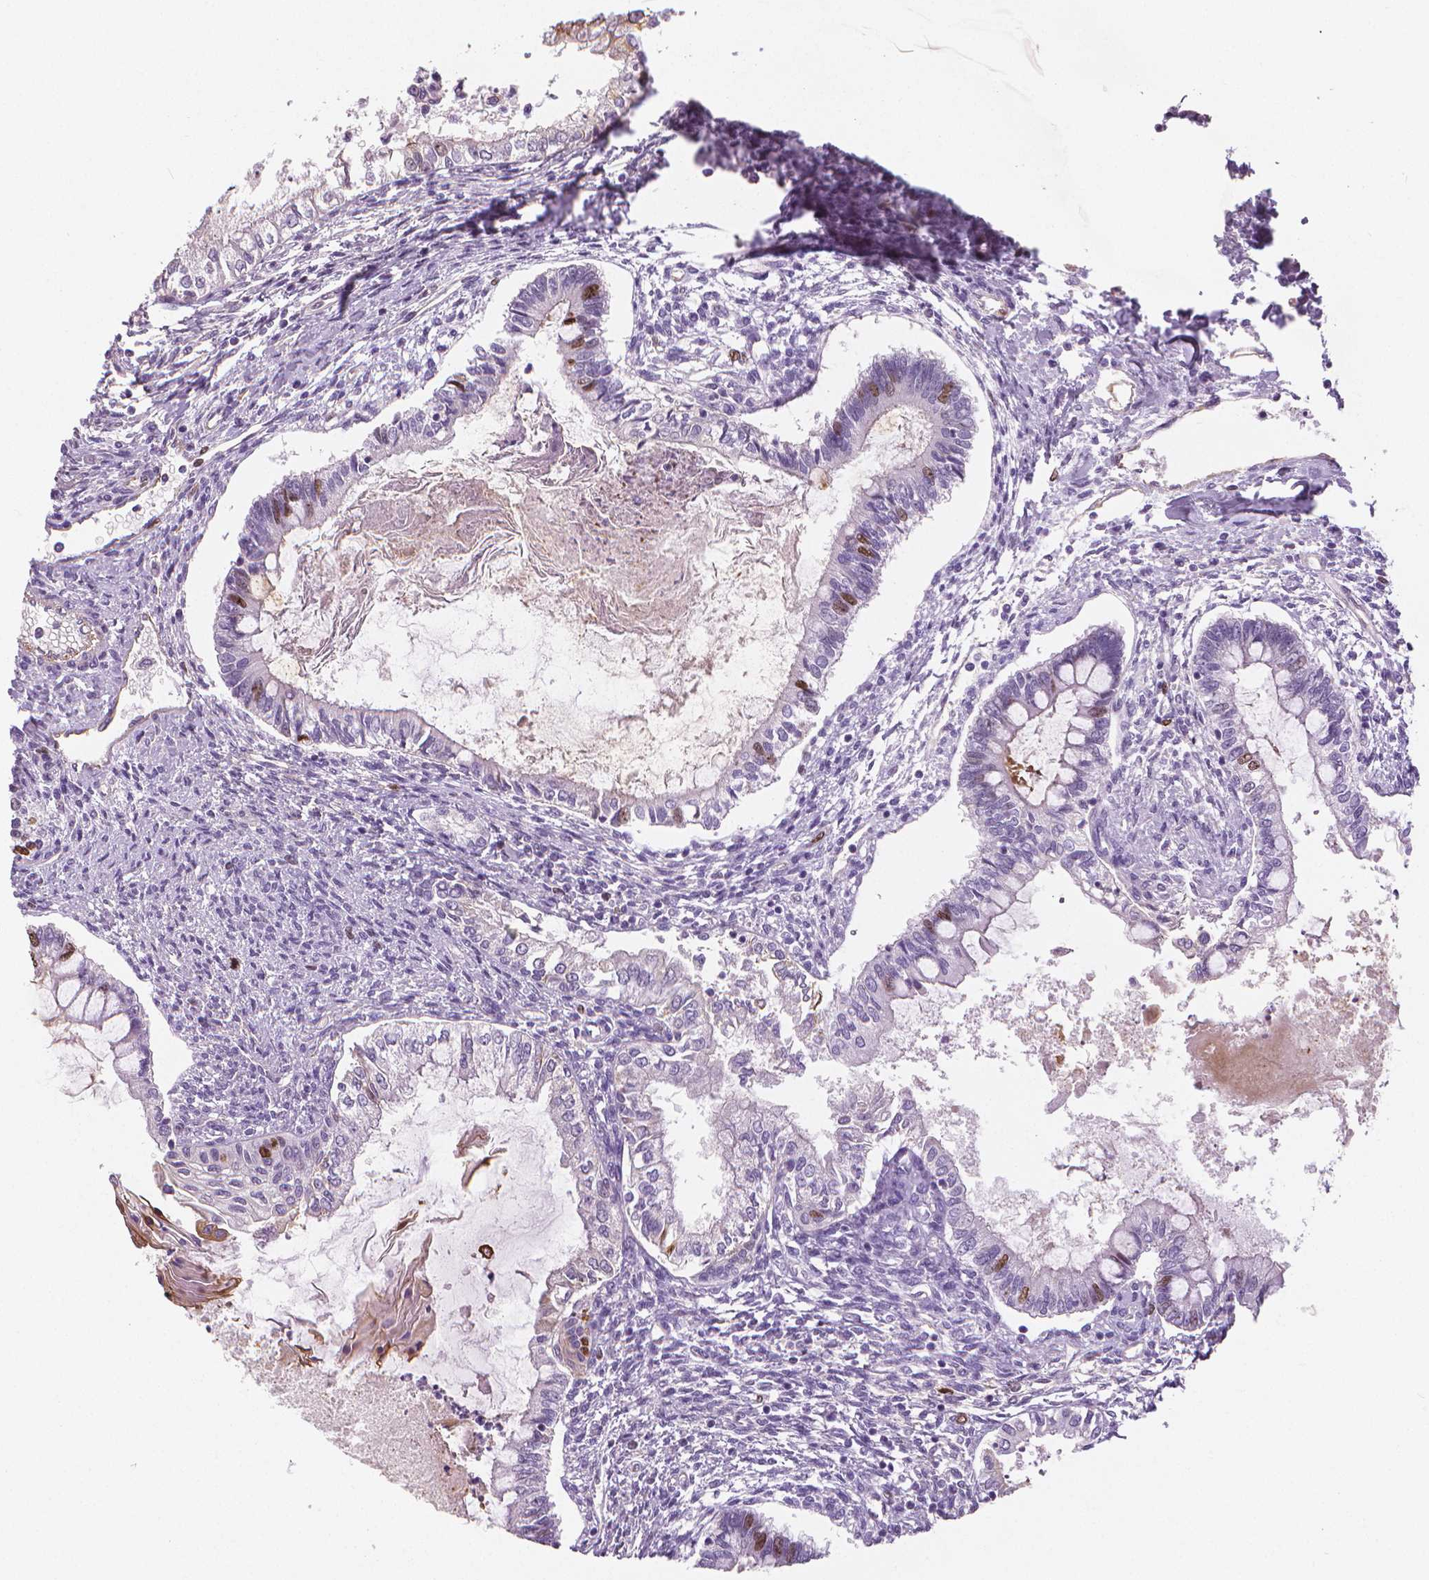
{"staining": {"intensity": "moderate", "quantity": "<25%", "location": "nuclear"}, "tissue": "testis cancer", "cell_type": "Tumor cells", "image_type": "cancer", "snomed": [{"axis": "morphology", "description": "Carcinoma, Embryonal, NOS"}, {"axis": "topography", "description": "Testis"}], "caption": "Brown immunohistochemical staining in embryonal carcinoma (testis) demonstrates moderate nuclear positivity in about <25% of tumor cells.", "gene": "MKI67", "patient": {"sex": "male", "age": 37}}